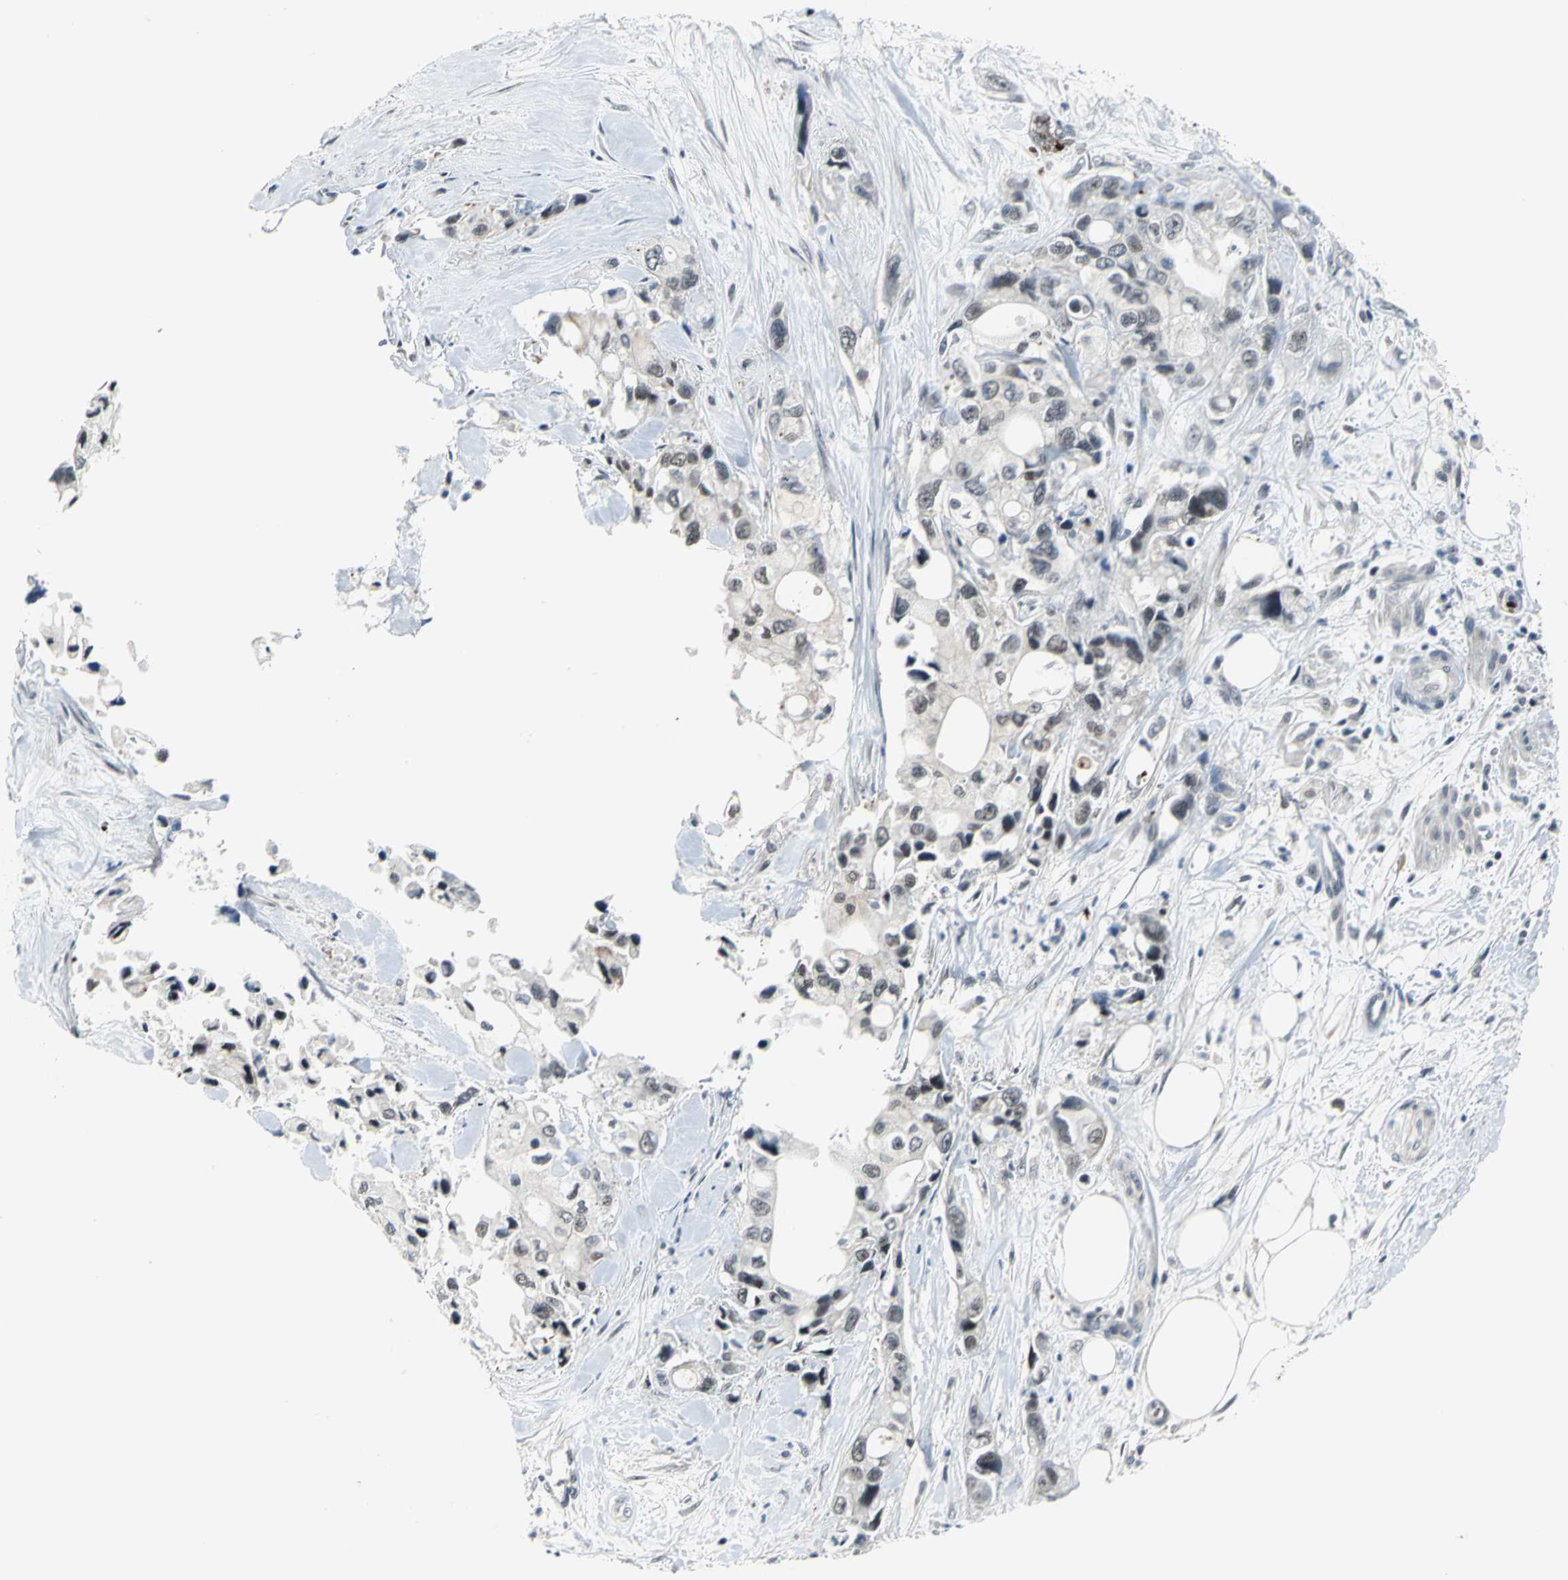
{"staining": {"intensity": "weak", "quantity": "25%-75%", "location": "nuclear"}, "tissue": "pancreatic cancer", "cell_type": "Tumor cells", "image_type": "cancer", "snomed": [{"axis": "morphology", "description": "Adenocarcinoma, NOS"}, {"axis": "topography", "description": "Pancreas"}], "caption": "Pancreatic cancer (adenocarcinoma) tissue reveals weak nuclear staining in about 25%-75% of tumor cells, visualized by immunohistochemistry. (brown staining indicates protein expression, while blue staining denotes nuclei).", "gene": "GLI3", "patient": {"sex": "male", "age": 70}}